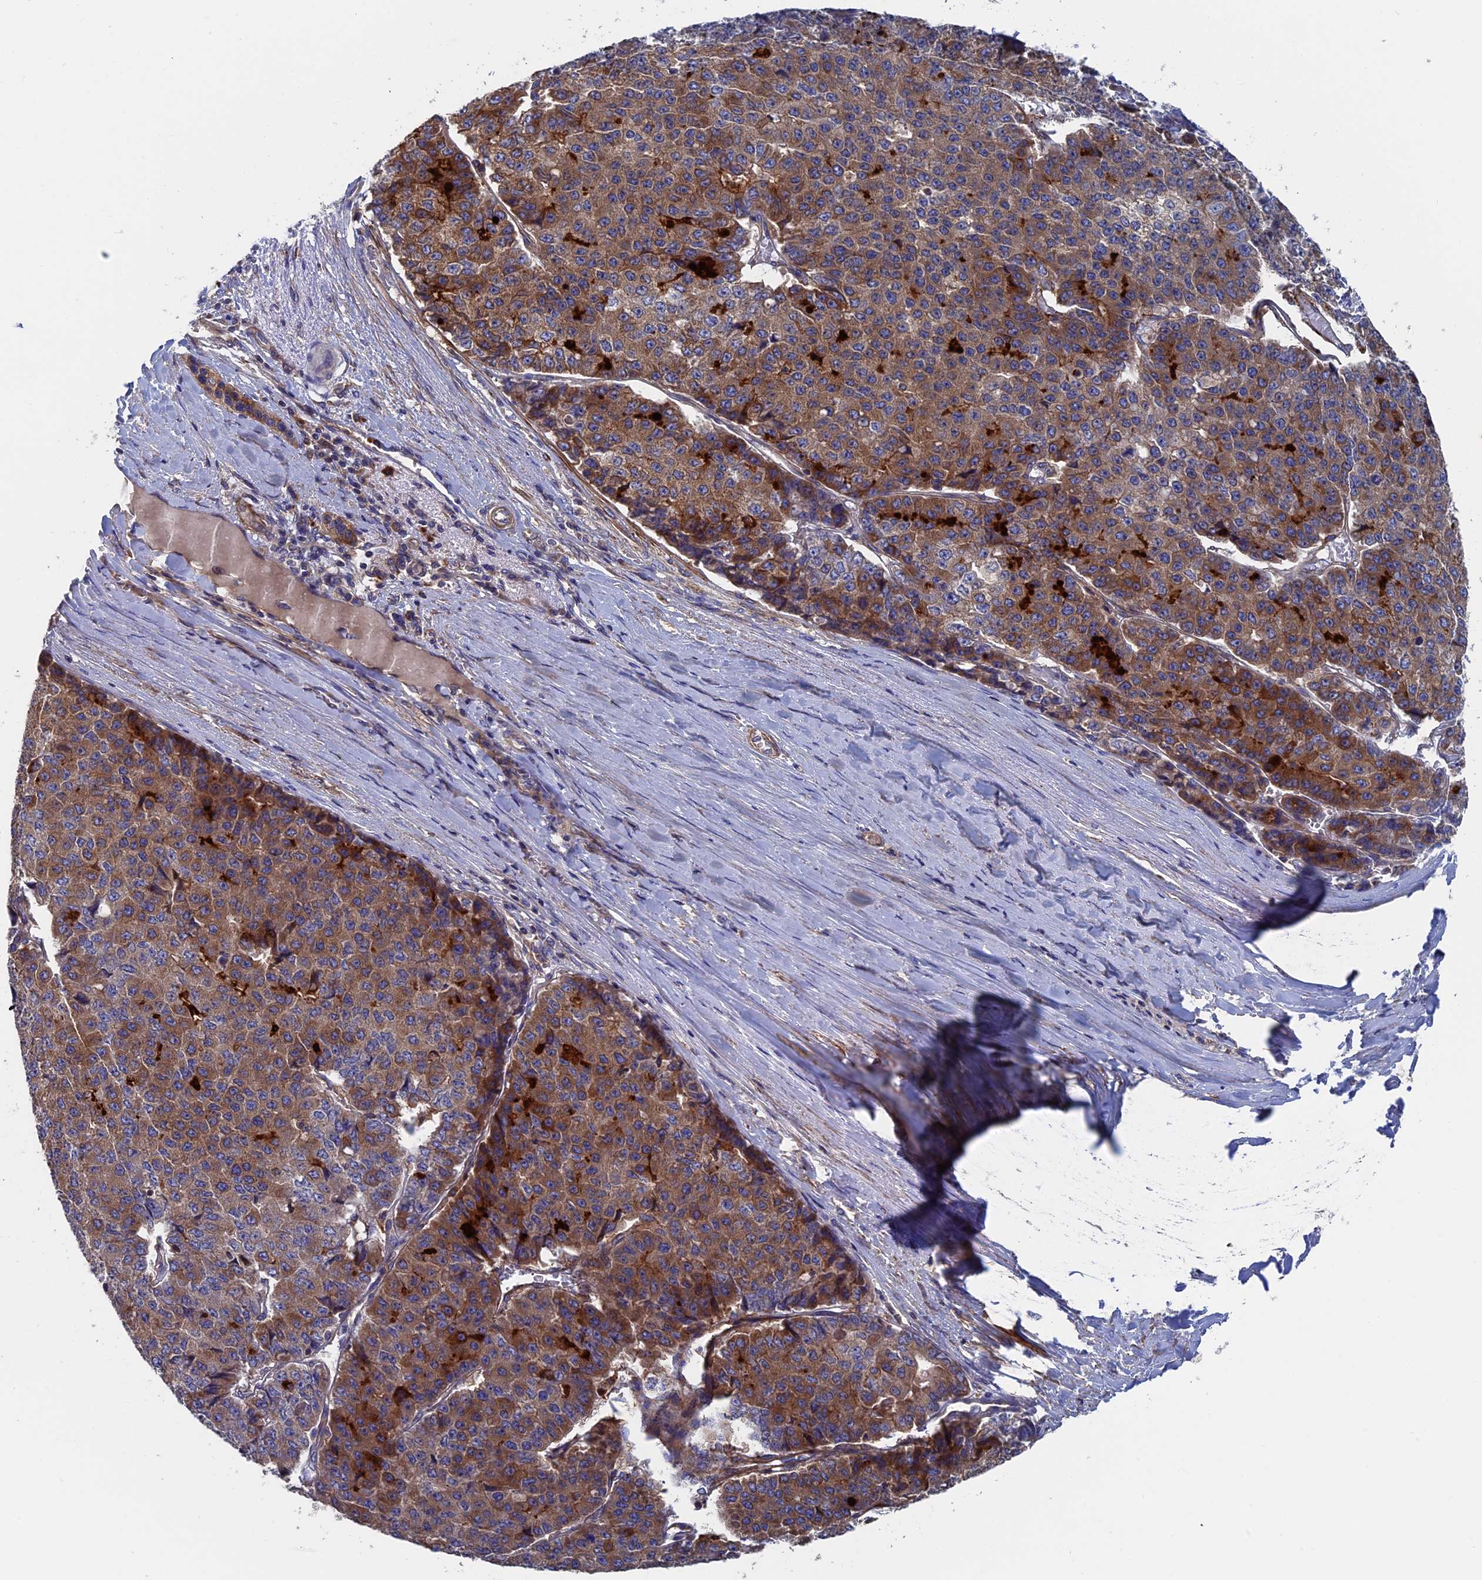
{"staining": {"intensity": "strong", "quantity": "25%-75%", "location": "cytoplasmic/membranous"}, "tissue": "pancreatic cancer", "cell_type": "Tumor cells", "image_type": "cancer", "snomed": [{"axis": "morphology", "description": "Adenocarcinoma, NOS"}, {"axis": "topography", "description": "Pancreas"}], "caption": "Protein expression analysis of human adenocarcinoma (pancreatic) reveals strong cytoplasmic/membranous expression in about 25%-75% of tumor cells.", "gene": "DNAJC3", "patient": {"sex": "male", "age": 50}}